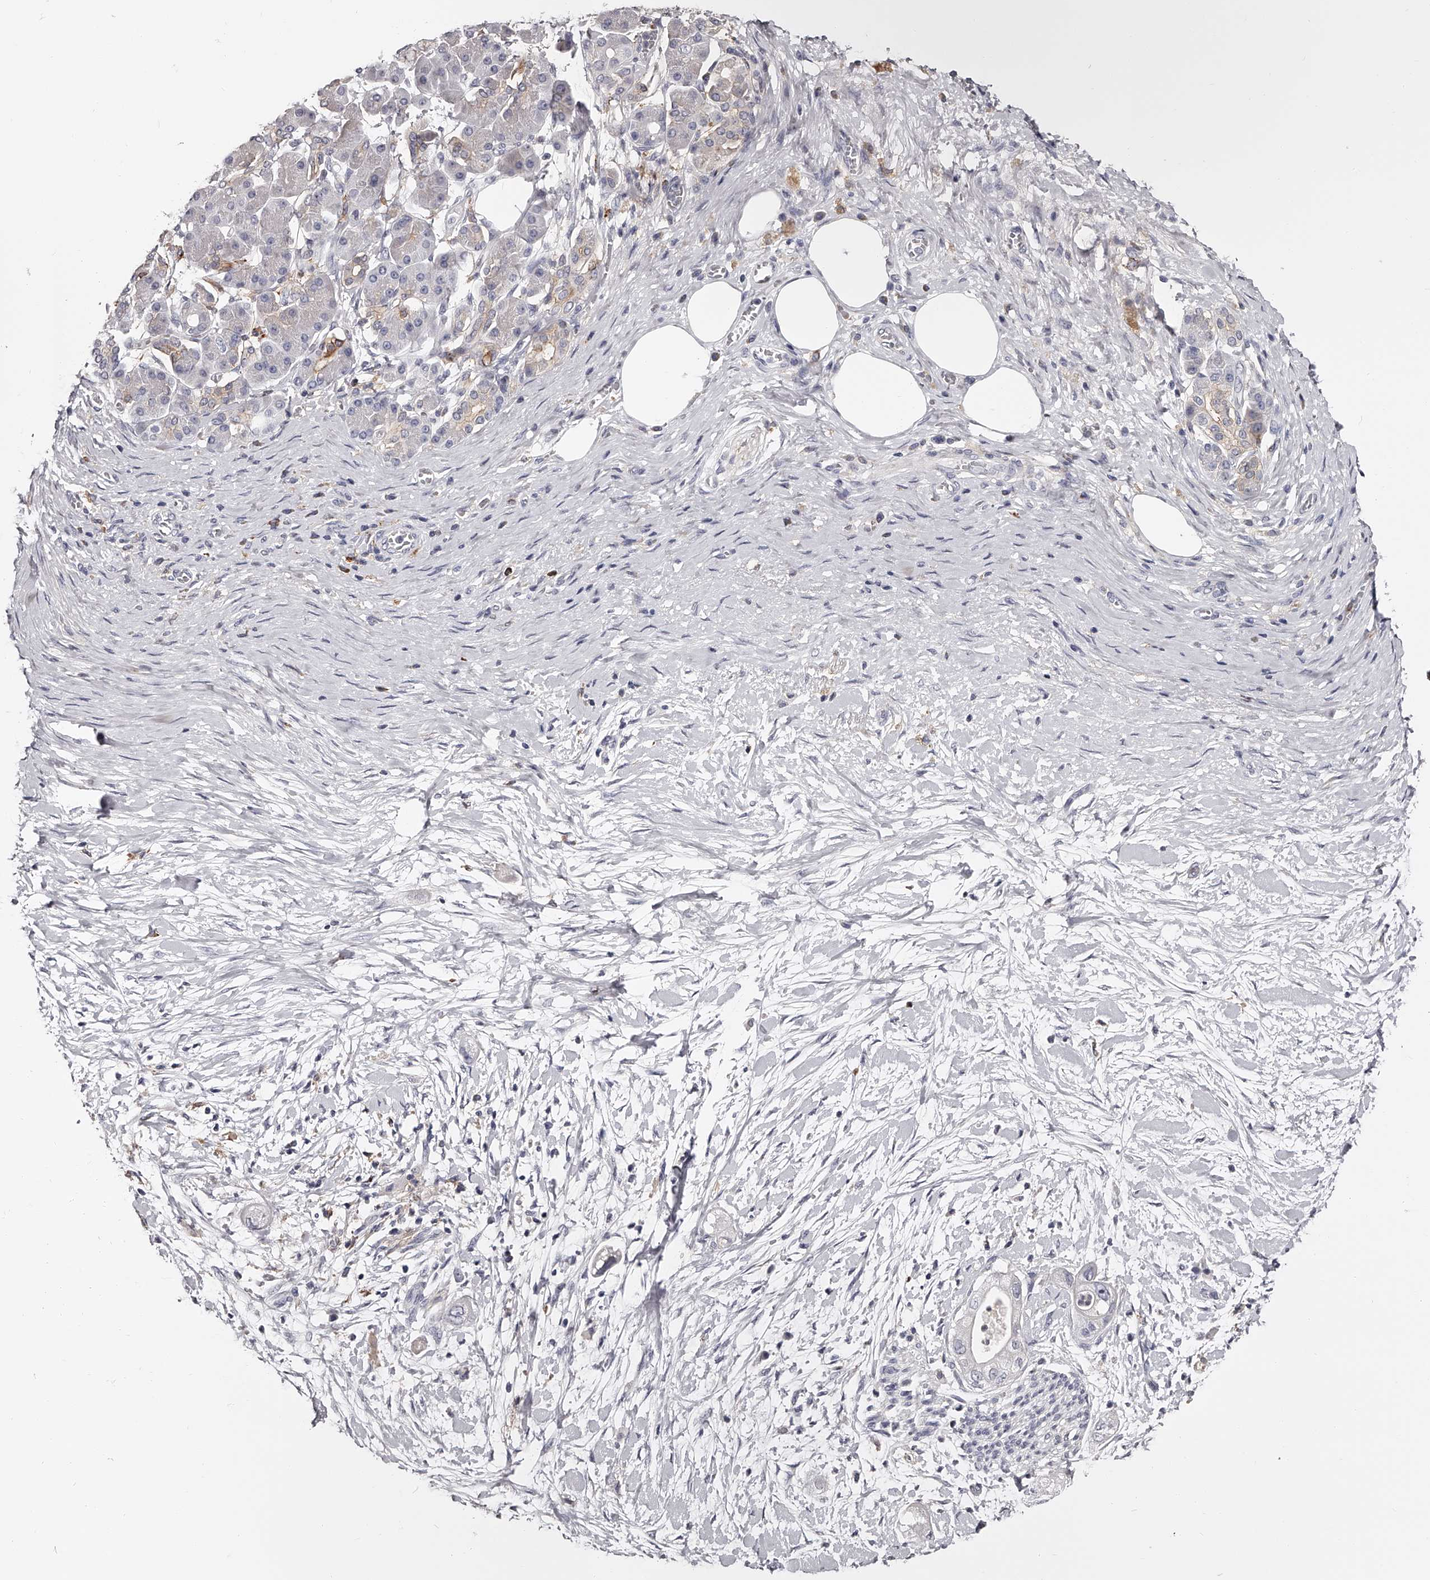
{"staining": {"intensity": "negative", "quantity": "none", "location": "none"}, "tissue": "pancreatic cancer", "cell_type": "Tumor cells", "image_type": "cancer", "snomed": [{"axis": "morphology", "description": "Adenocarcinoma, NOS"}, {"axis": "topography", "description": "Pancreas"}], "caption": "Immunohistochemistry (IHC) of pancreatic cancer (adenocarcinoma) demonstrates no positivity in tumor cells. (Stains: DAB immunohistochemistry with hematoxylin counter stain, Microscopy: brightfield microscopy at high magnification).", "gene": "PACSIN1", "patient": {"sex": "male", "age": 58}}